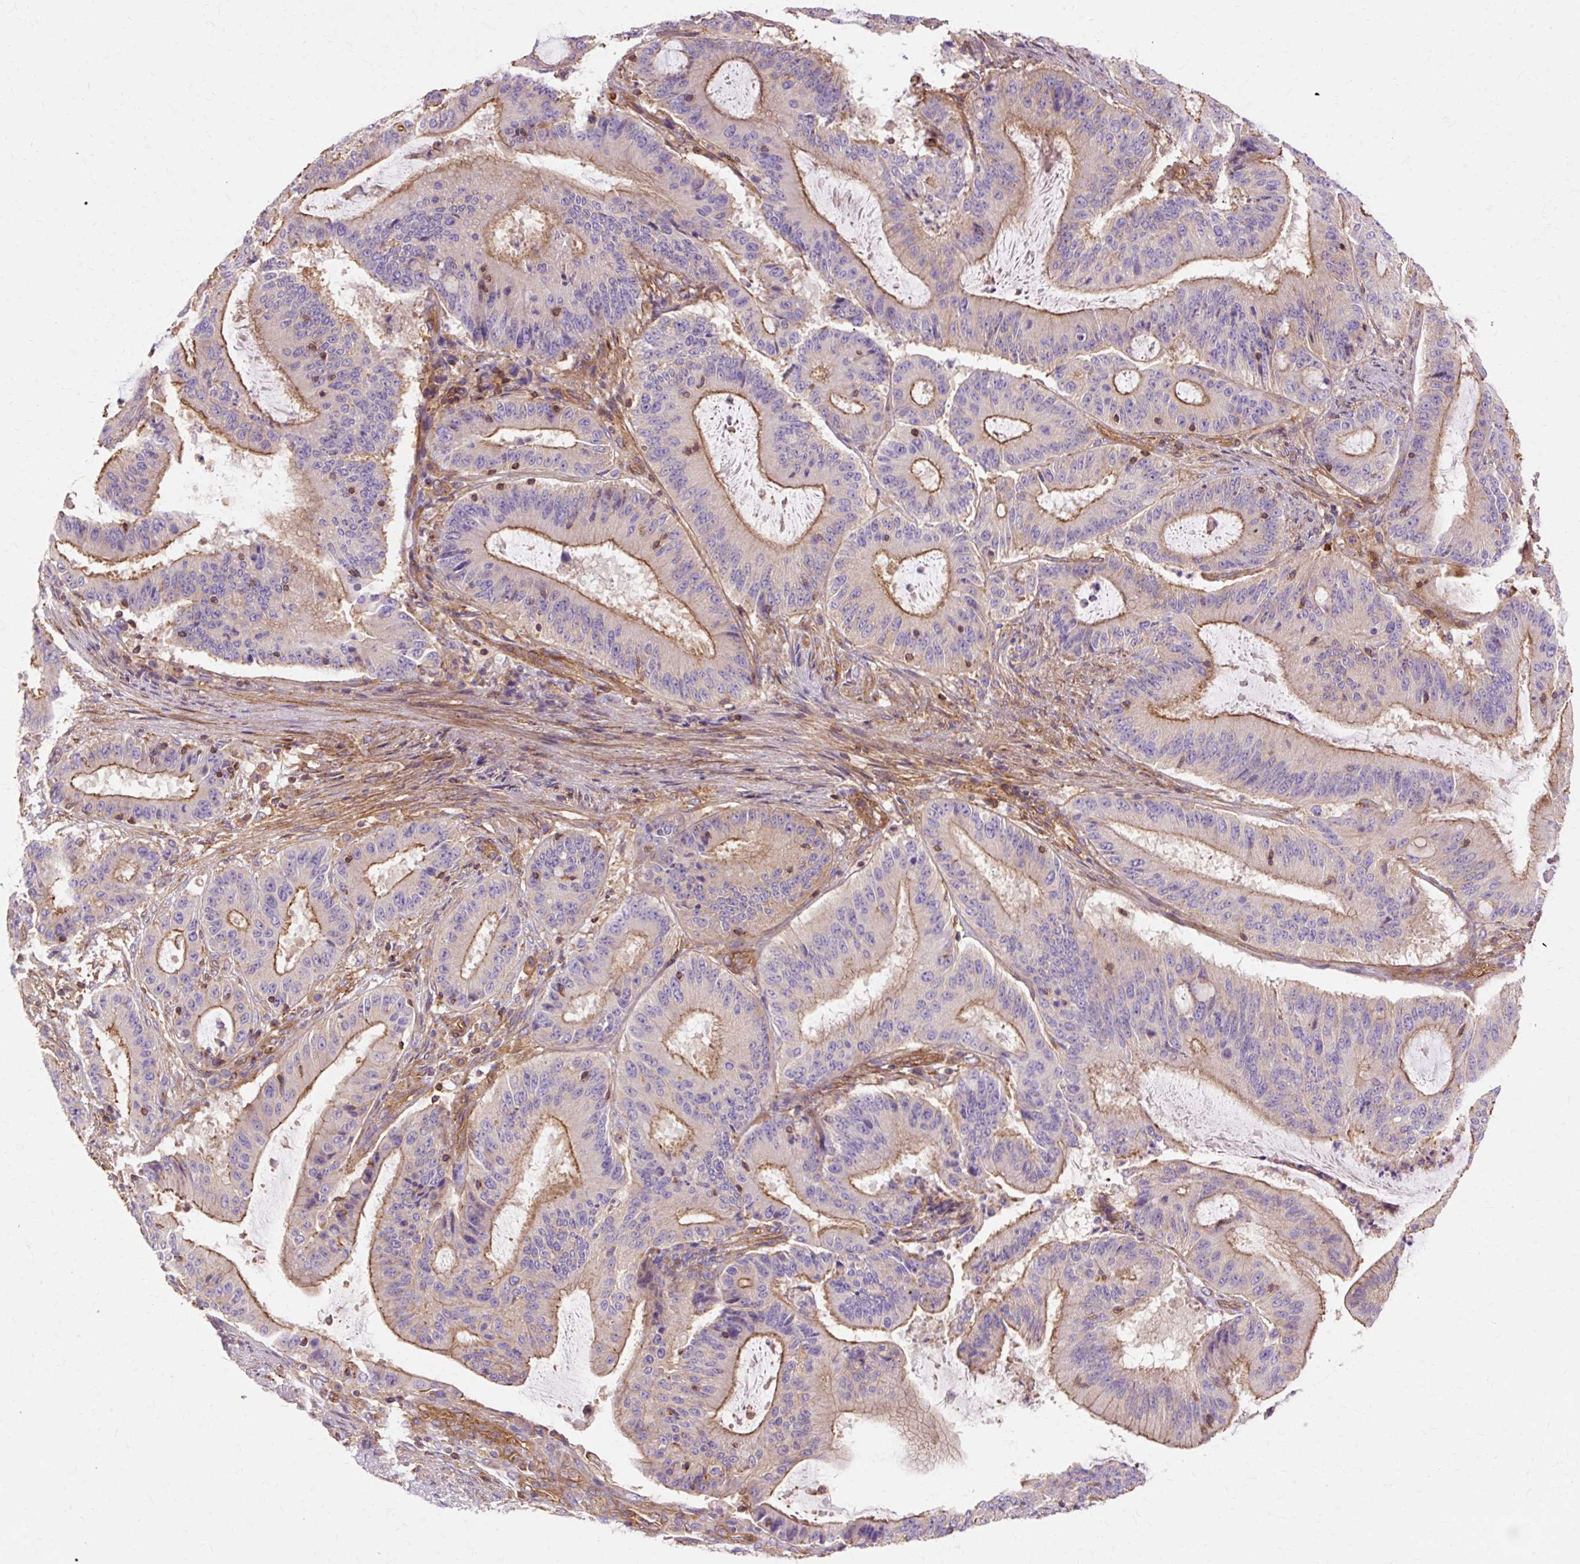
{"staining": {"intensity": "moderate", "quantity": "25%-75%", "location": "cytoplasmic/membranous"}, "tissue": "liver cancer", "cell_type": "Tumor cells", "image_type": "cancer", "snomed": [{"axis": "morphology", "description": "Normal tissue, NOS"}, {"axis": "morphology", "description": "Cholangiocarcinoma"}, {"axis": "topography", "description": "Liver"}, {"axis": "topography", "description": "Peripheral nerve tissue"}], "caption": "The micrograph reveals a brown stain indicating the presence of a protein in the cytoplasmic/membranous of tumor cells in liver cholangiocarcinoma. The staining is performed using DAB (3,3'-diaminobenzidine) brown chromogen to label protein expression. The nuclei are counter-stained blue using hematoxylin.", "gene": "TBC1D2B", "patient": {"sex": "female", "age": 73}}